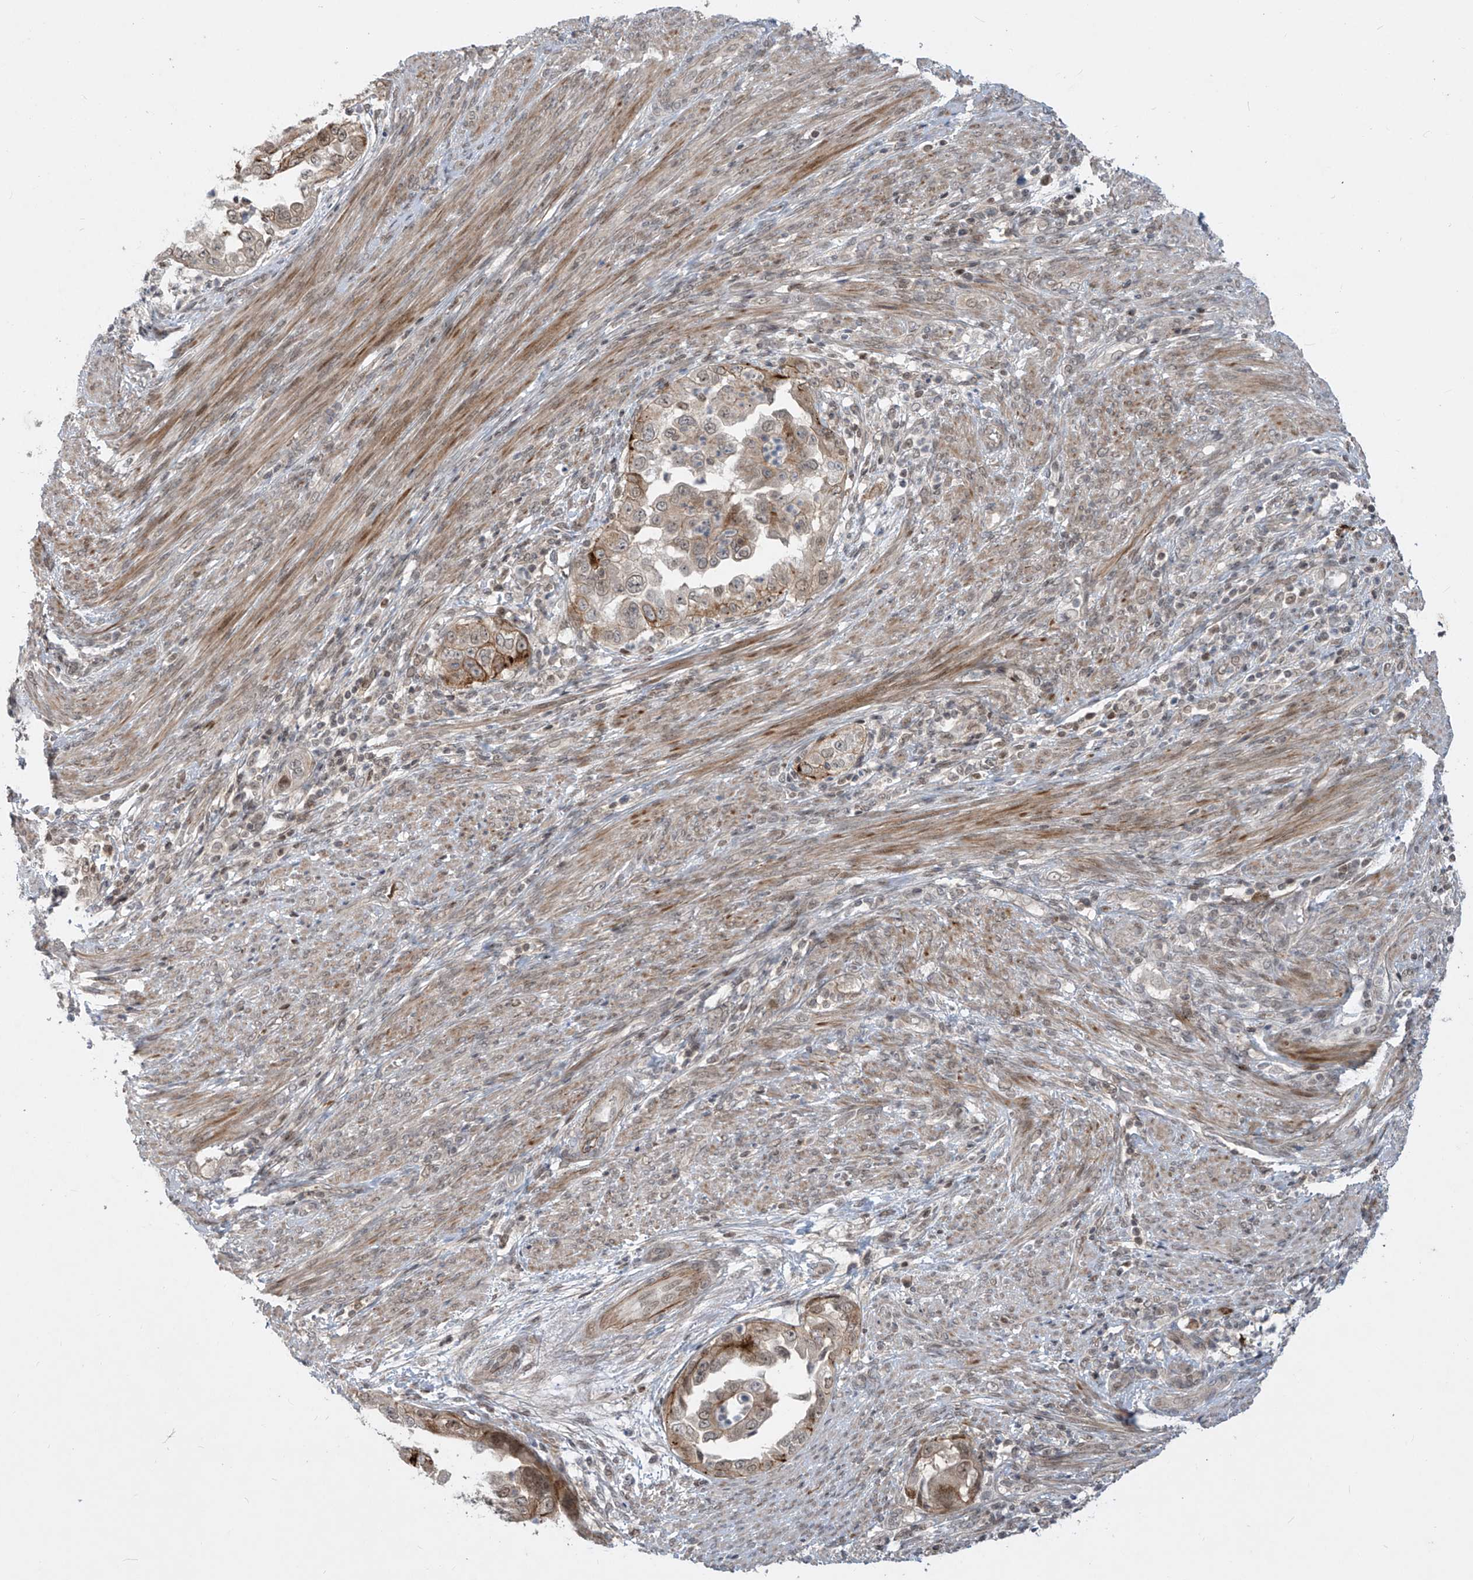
{"staining": {"intensity": "moderate", "quantity": "25%-75%", "location": "cytoplasmic/membranous"}, "tissue": "endometrial cancer", "cell_type": "Tumor cells", "image_type": "cancer", "snomed": [{"axis": "morphology", "description": "Adenocarcinoma, NOS"}, {"axis": "topography", "description": "Endometrium"}], "caption": "DAB immunohistochemical staining of human endometrial adenocarcinoma exhibits moderate cytoplasmic/membranous protein expression in approximately 25%-75% of tumor cells.", "gene": "LAGE3", "patient": {"sex": "female", "age": 85}}